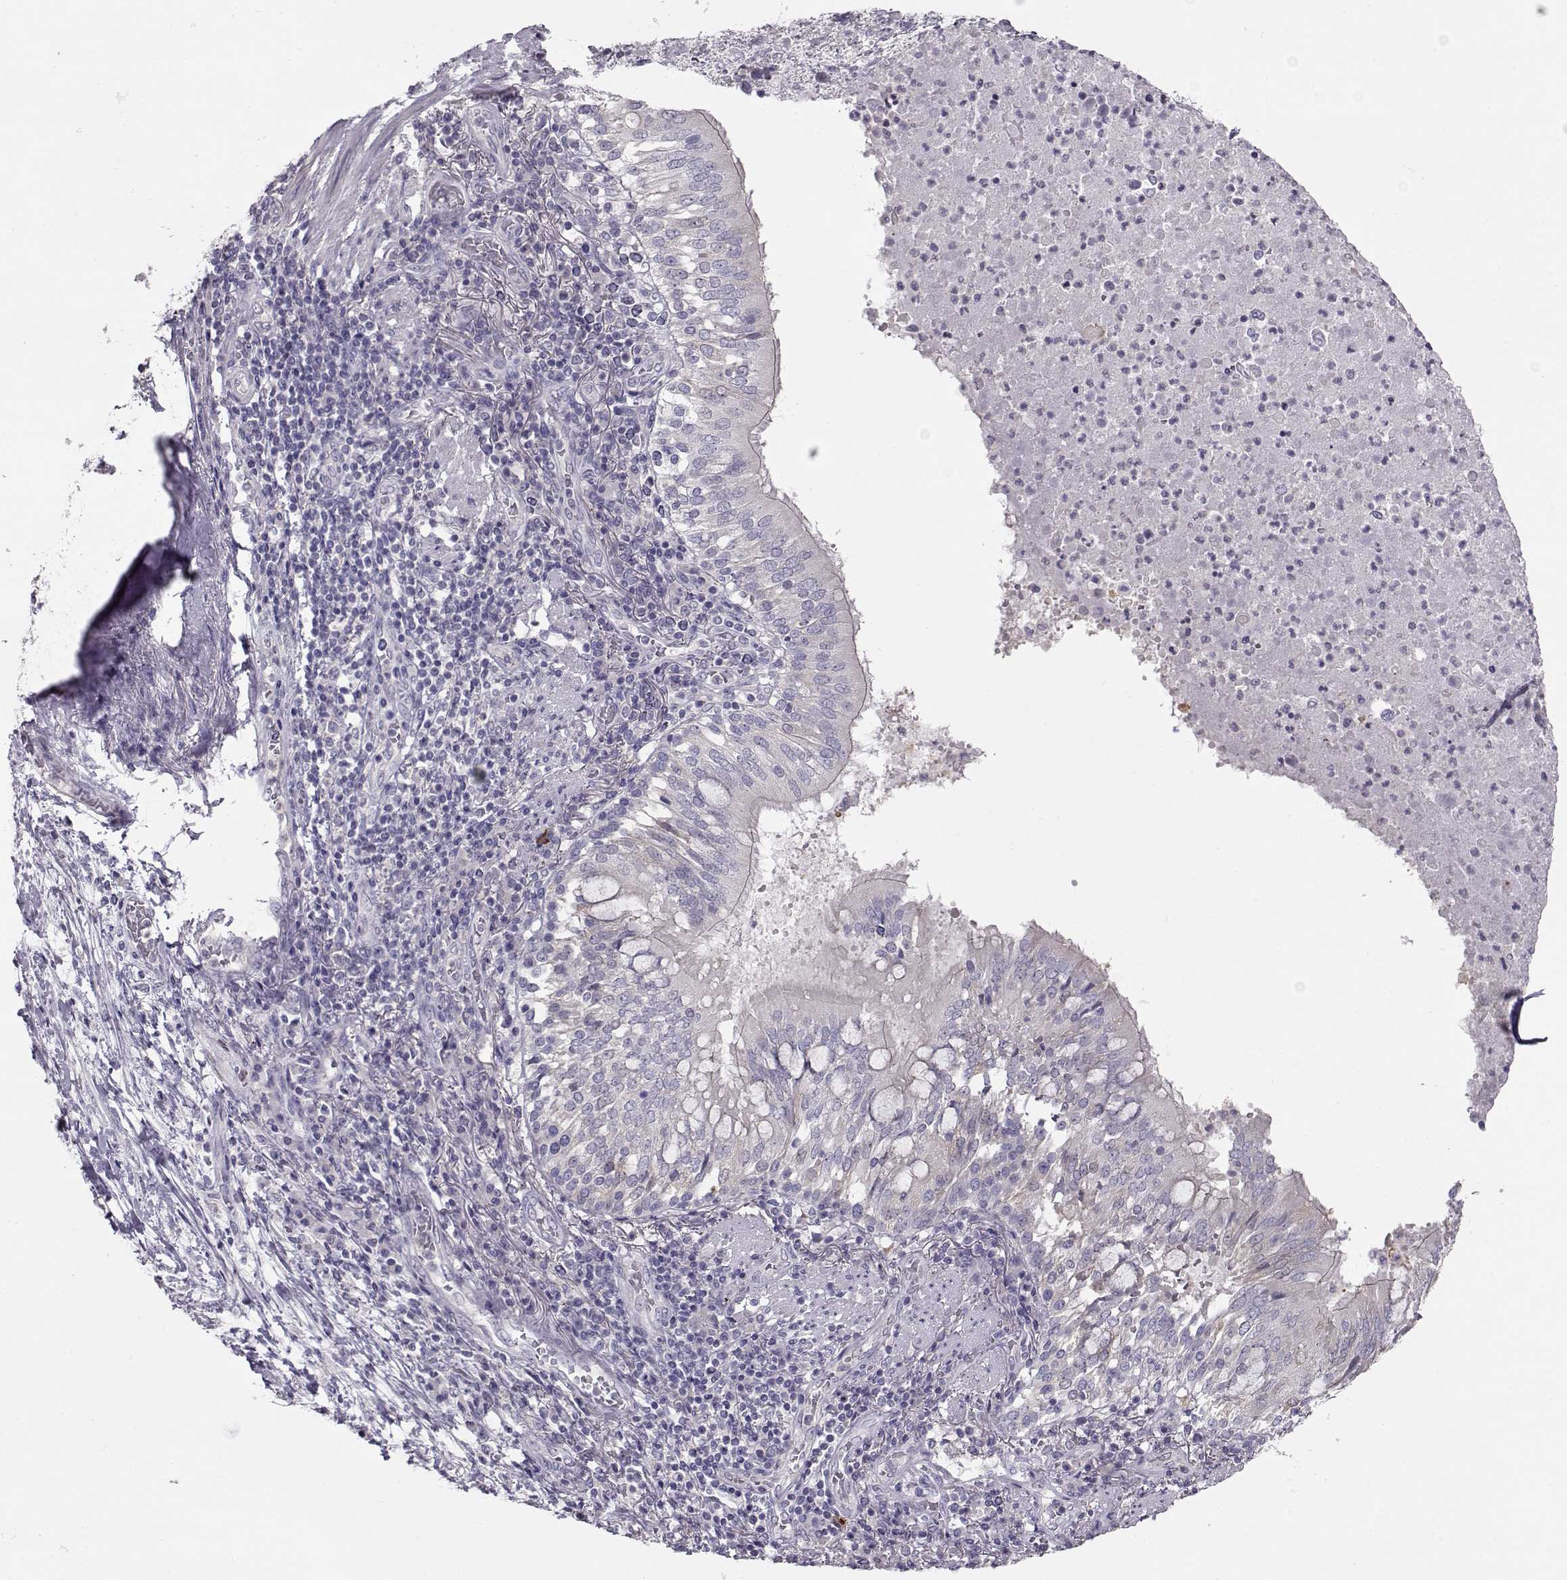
{"staining": {"intensity": "negative", "quantity": "none", "location": "none"}, "tissue": "lung cancer", "cell_type": "Tumor cells", "image_type": "cancer", "snomed": [{"axis": "morphology", "description": "Normal tissue, NOS"}, {"axis": "morphology", "description": "Squamous cell carcinoma, NOS"}, {"axis": "topography", "description": "Bronchus"}, {"axis": "topography", "description": "Lung"}], "caption": "Human lung squamous cell carcinoma stained for a protein using immunohistochemistry displays no staining in tumor cells.", "gene": "GRK1", "patient": {"sex": "male", "age": 64}}